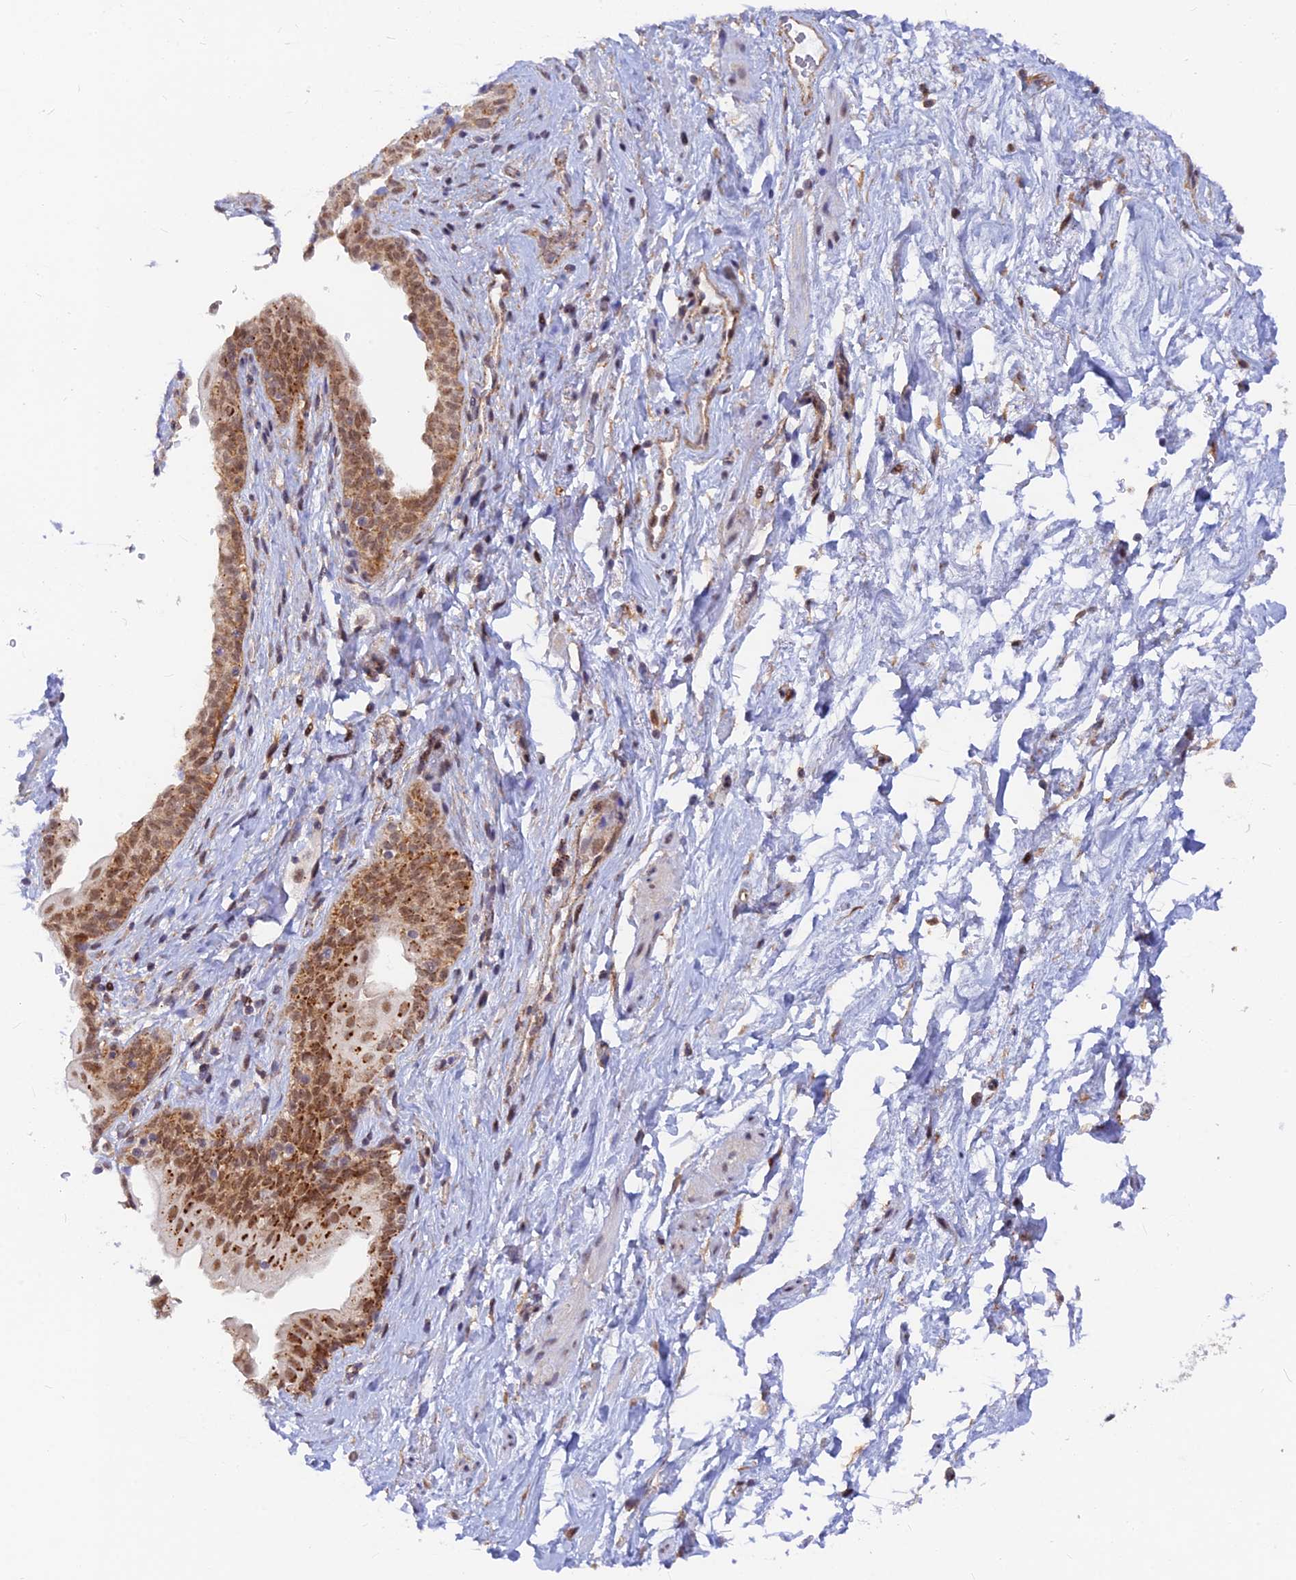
{"staining": {"intensity": "weak", "quantity": "<25%", "location": "cytoplasmic/membranous"}, "tissue": "smooth muscle", "cell_type": "Smooth muscle cells", "image_type": "normal", "snomed": [{"axis": "morphology", "description": "Normal tissue, NOS"}, {"axis": "topography", "description": "Smooth muscle"}, {"axis": "topography", "description": "Peripheral nerve tissue"}], "caption": "This is a micrograph of immunohistochemistry staining of unremarkable smooth muscle, which shows no staining in smooth muscle cells.", "gene": "VSTM2L", "patient": {"sex": "male", "age": 69}}